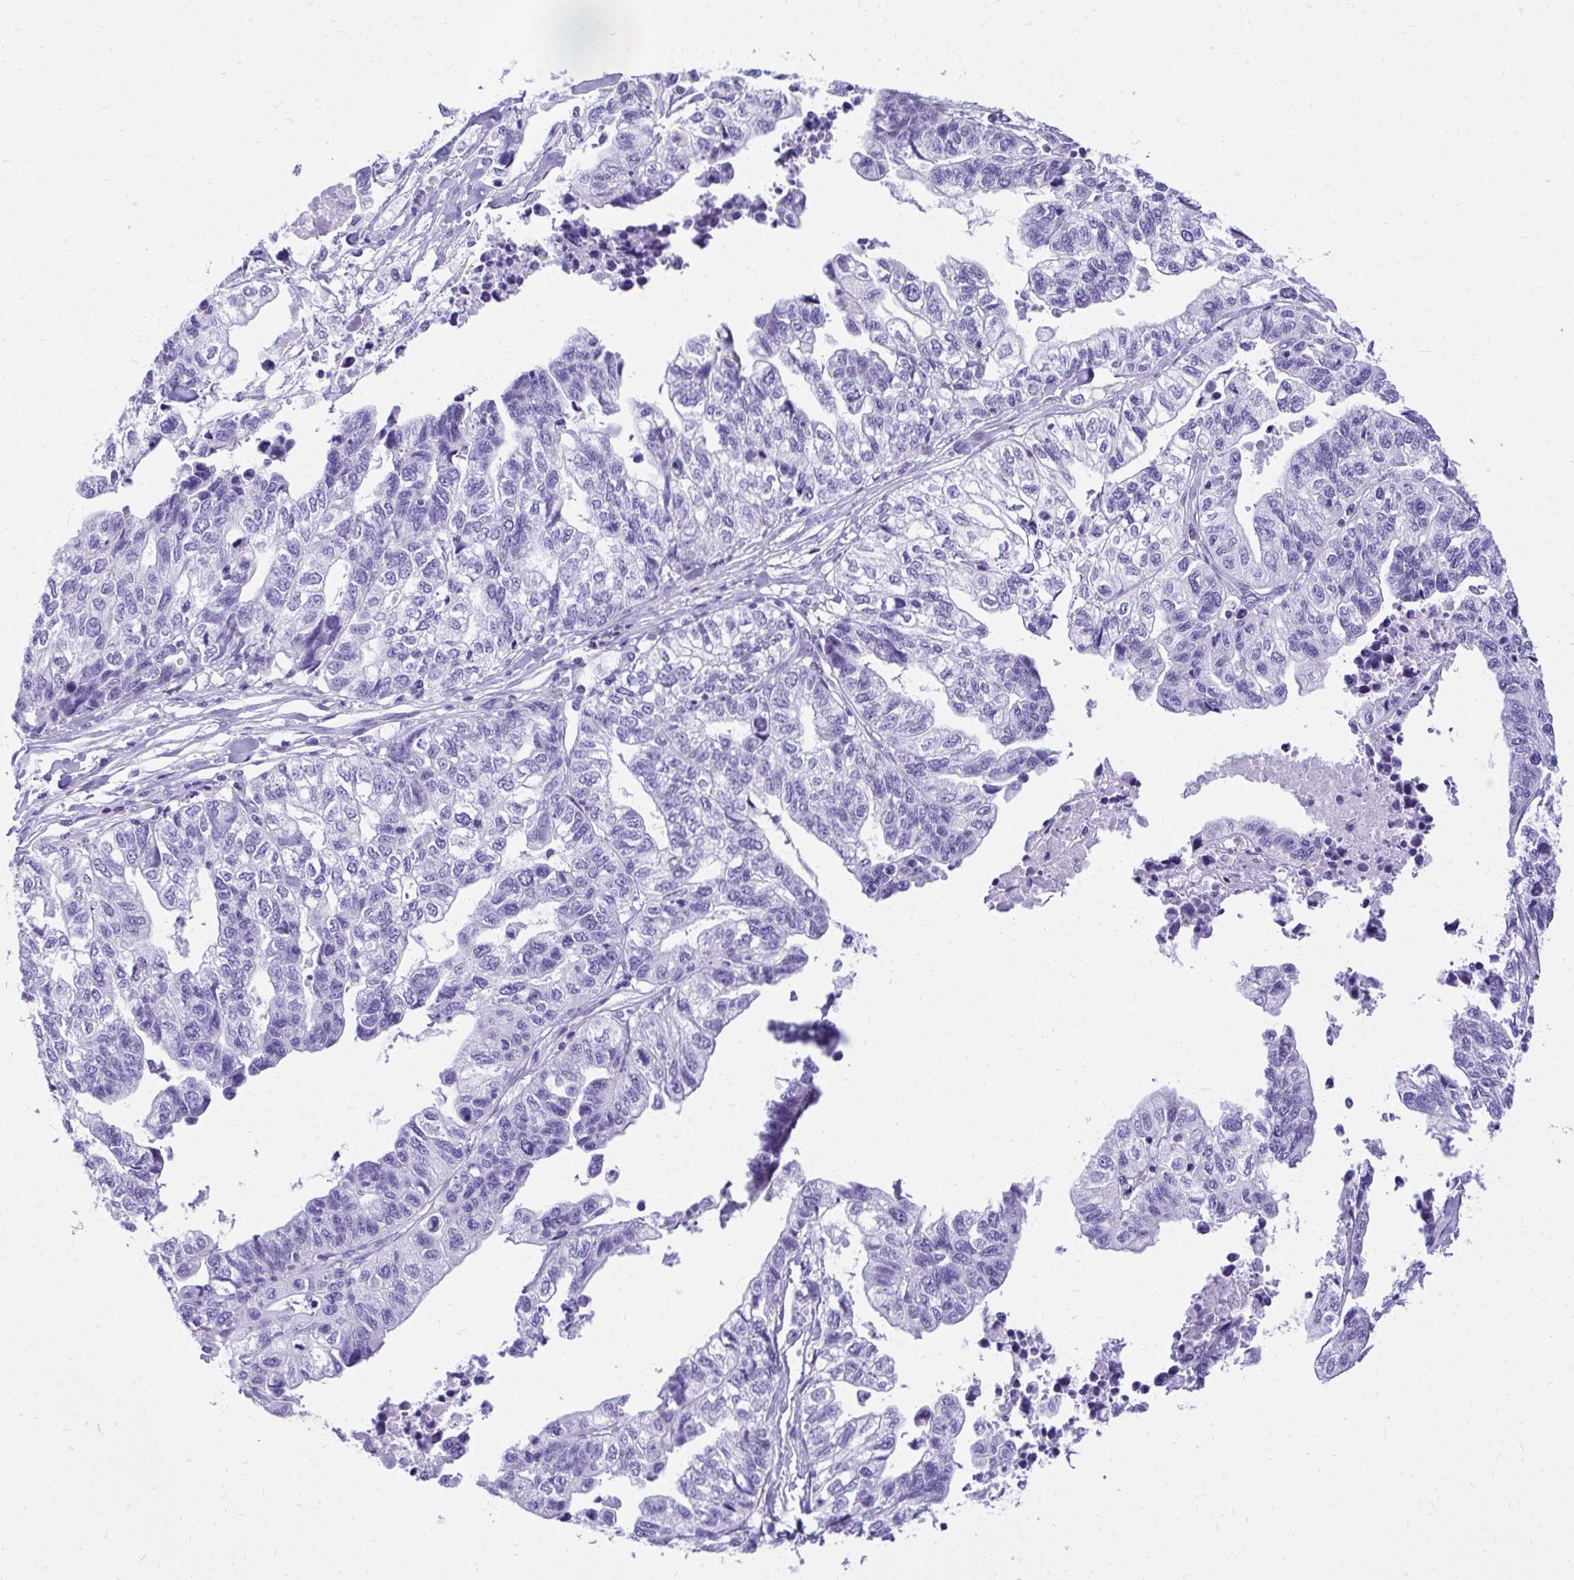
{"staining": {"intensity": "negative", "quantity": "none", "location": "none"}, "tissue": "stomach cancer", "cell_type": "Tumor cells", "image_type": "cancer", "snomed": [{"axis": "morphology", "description": "Adenocarcinoma, NOS"}, {"axis": "topography", "description": "Stomach, upper"}], "caption": "IHC of human stomach cancer reveals no staining in tumor cells.", "gene": "PELI3", "patient": {"sex": "female", "age": 67}}